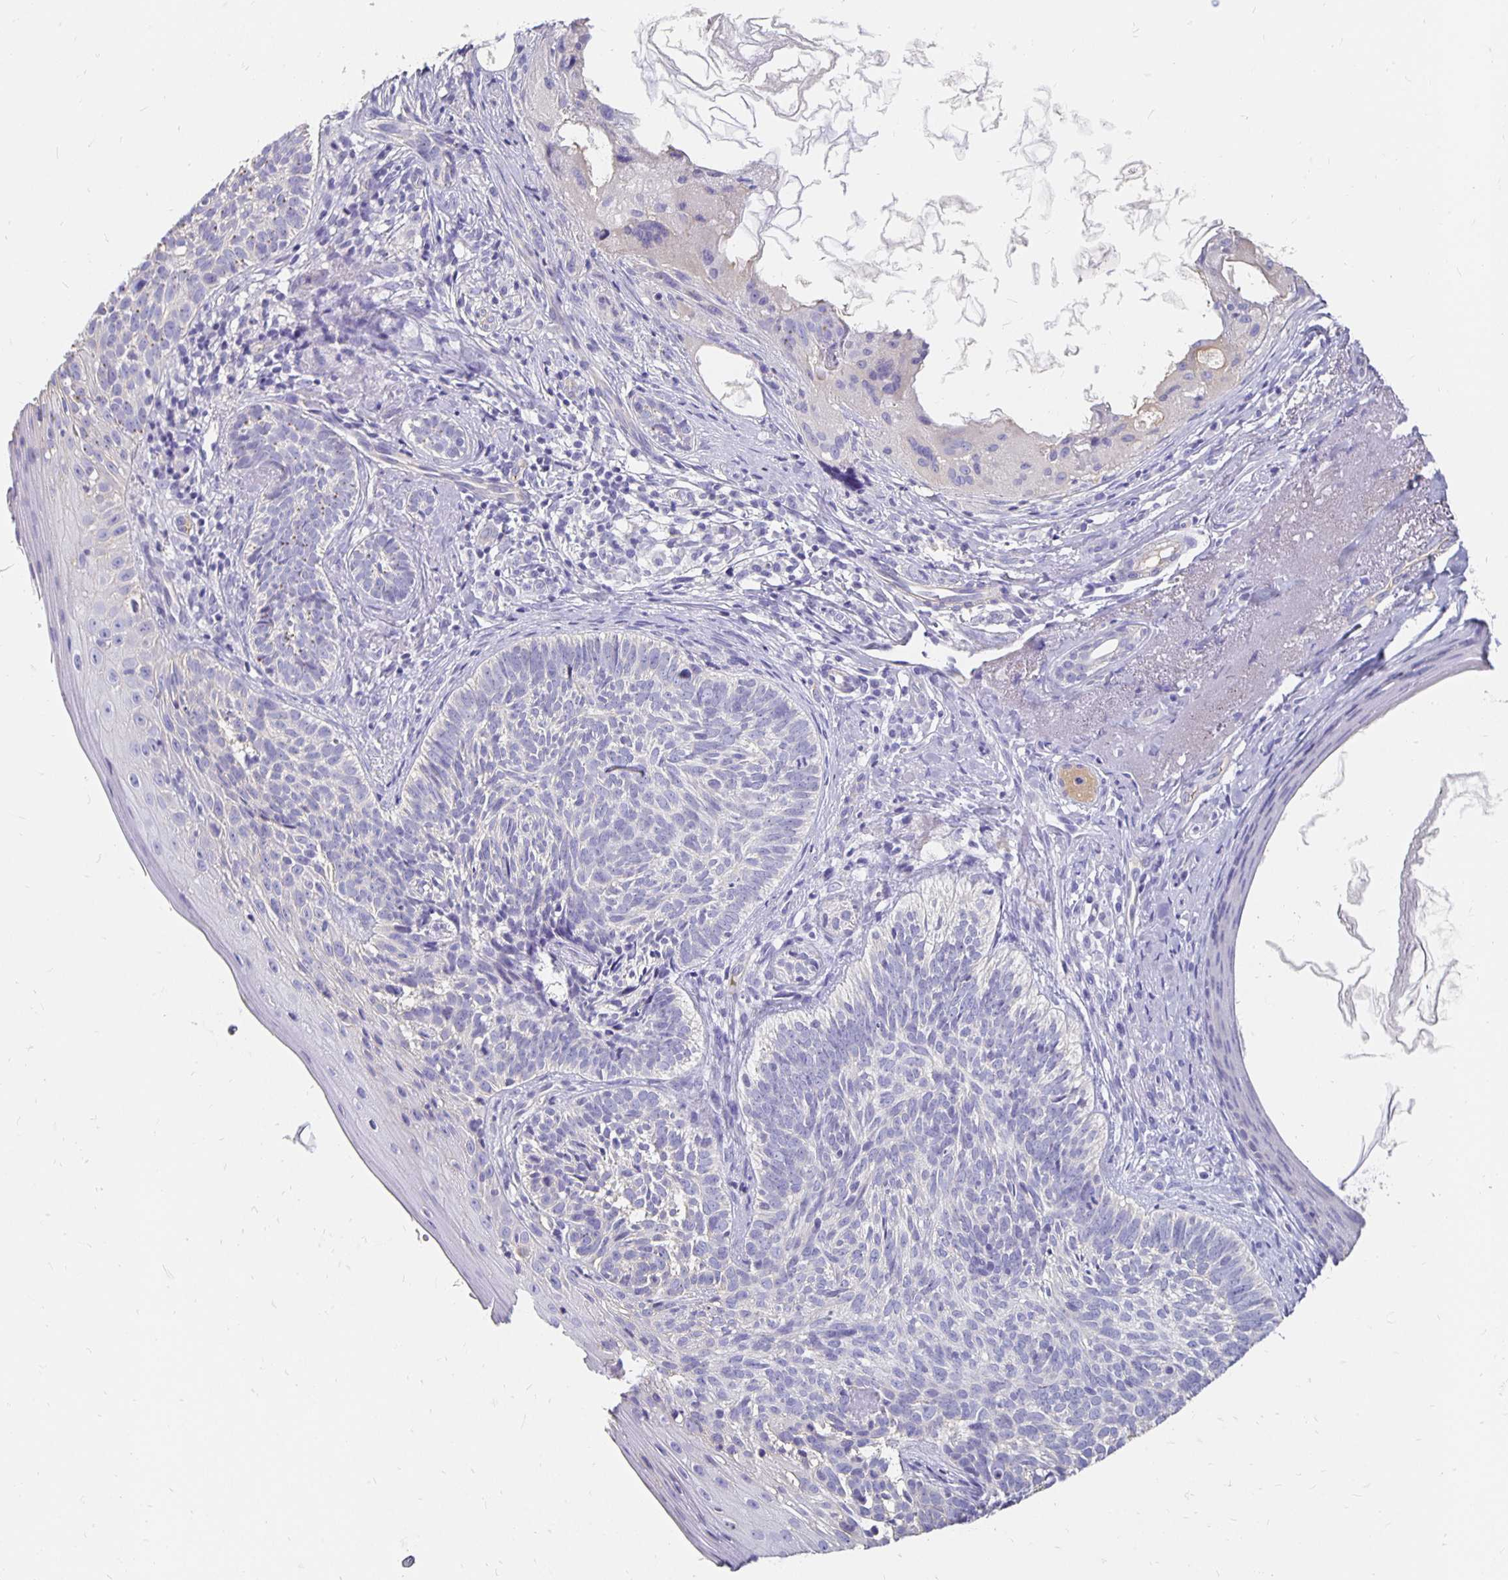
{"staining": {"intensity": "negative", "quantity": "none", "location": "none"}, "tissue": "skin cancer", "cell_type": "Tumor cells", "image_type": "cancer", "snomed": [{"axis": "morphology", "description": "Basal cell carcinoma"}, {"axis": "topography", "description": "Skin"}], "caption": "The image reveals no significant staining in tumor cells of skin cancer.", "gene": "APOB", "patient": {"sex": "female", "age": 74}}